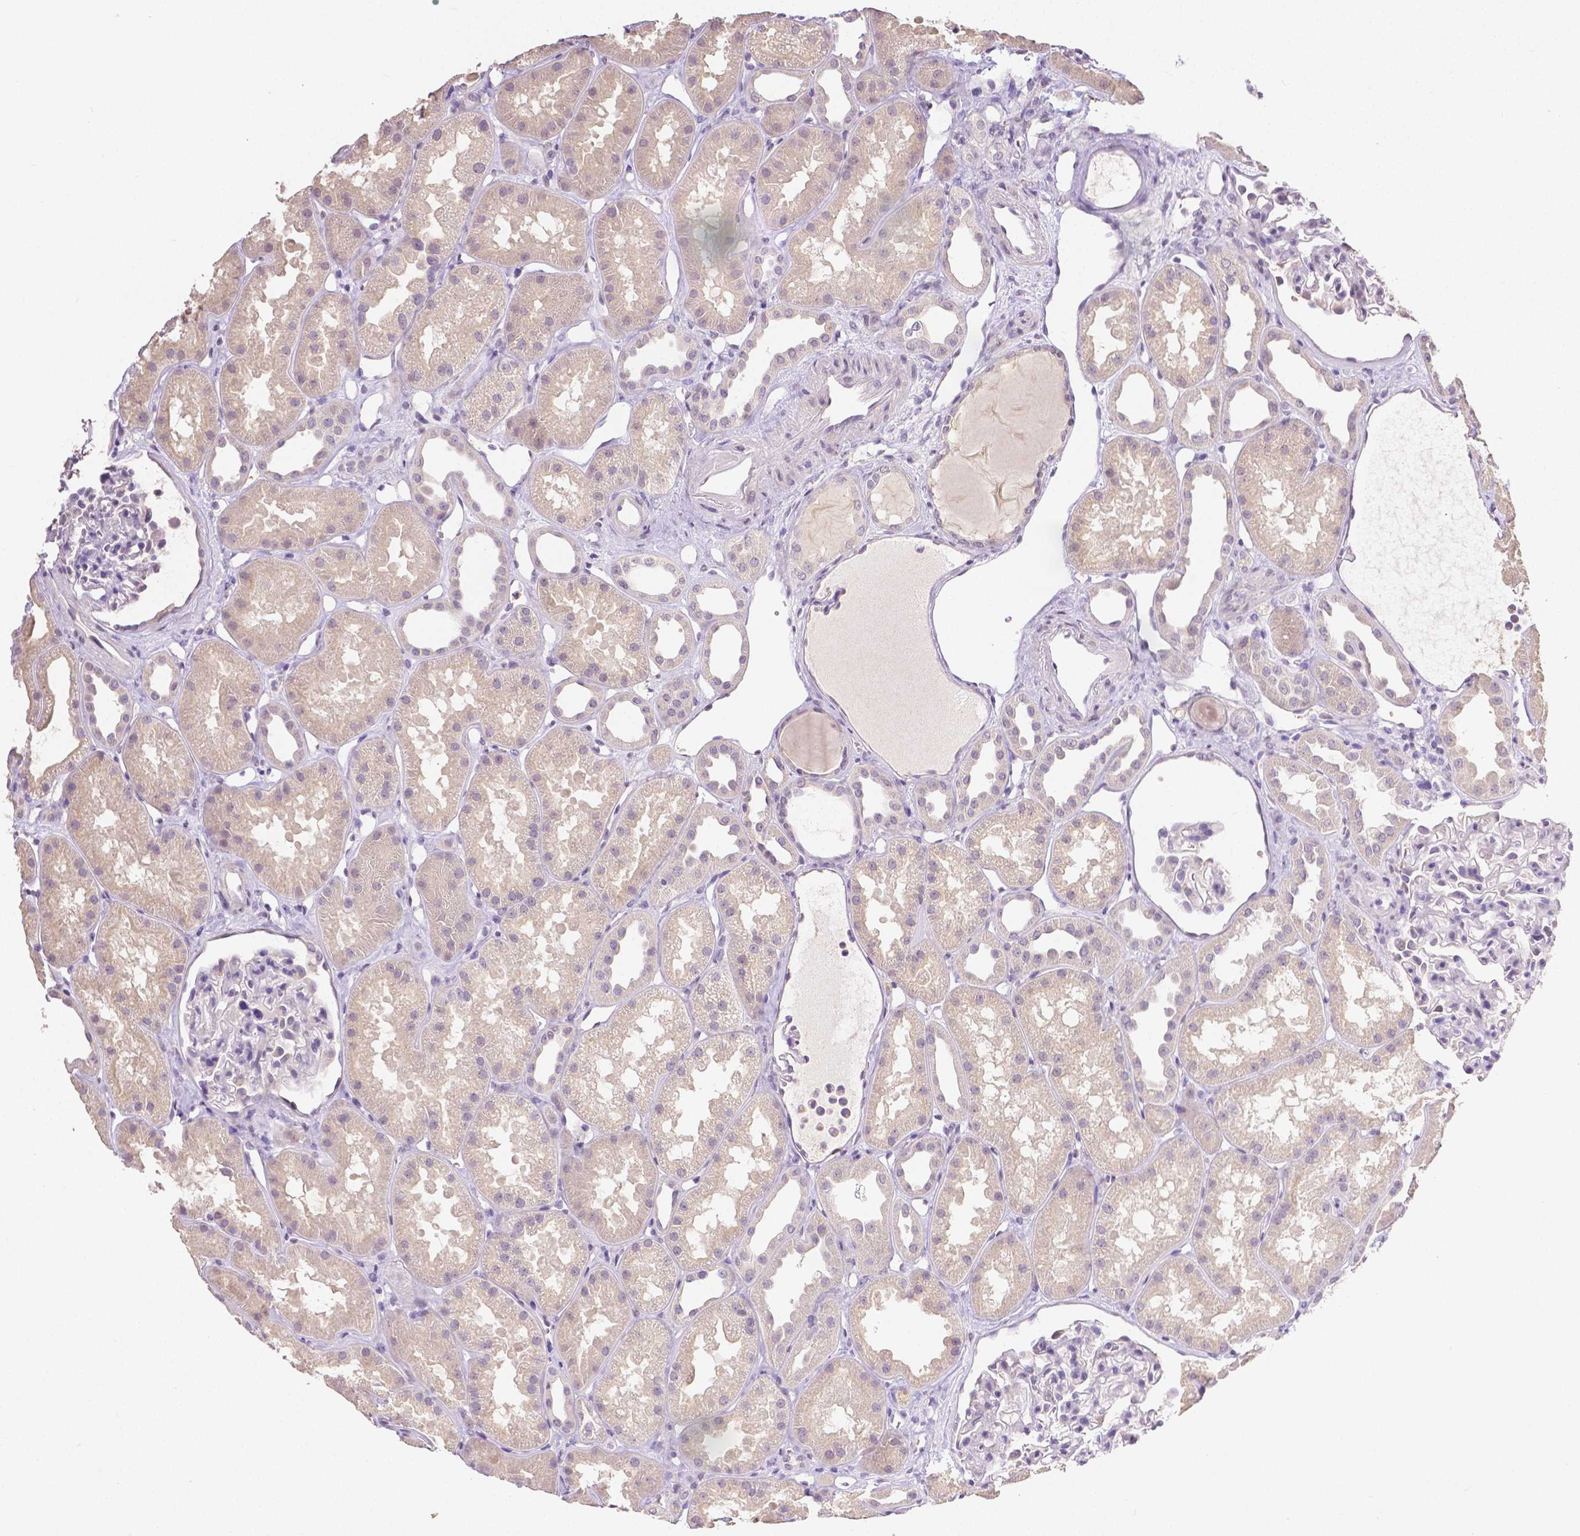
{"staining": {"intensity": "negative", "quantity": "none", "location": "none"}, "tissue": "kidney", "cell_type": "Cells in glomeruli", "image_type": "normal", "snomed": [{"axis": "morphology", "description": "Normal tissue, NOS"}, {"axis": "topography", "description": "Kidney"}], "caption": "IHC histopathology image of unremarkable kidney: kidney stained with DAB displays no significant protein expression in cells in glomeruli.", "gene": "TGM1", "patient": {"sex": "male", "age": 61}}